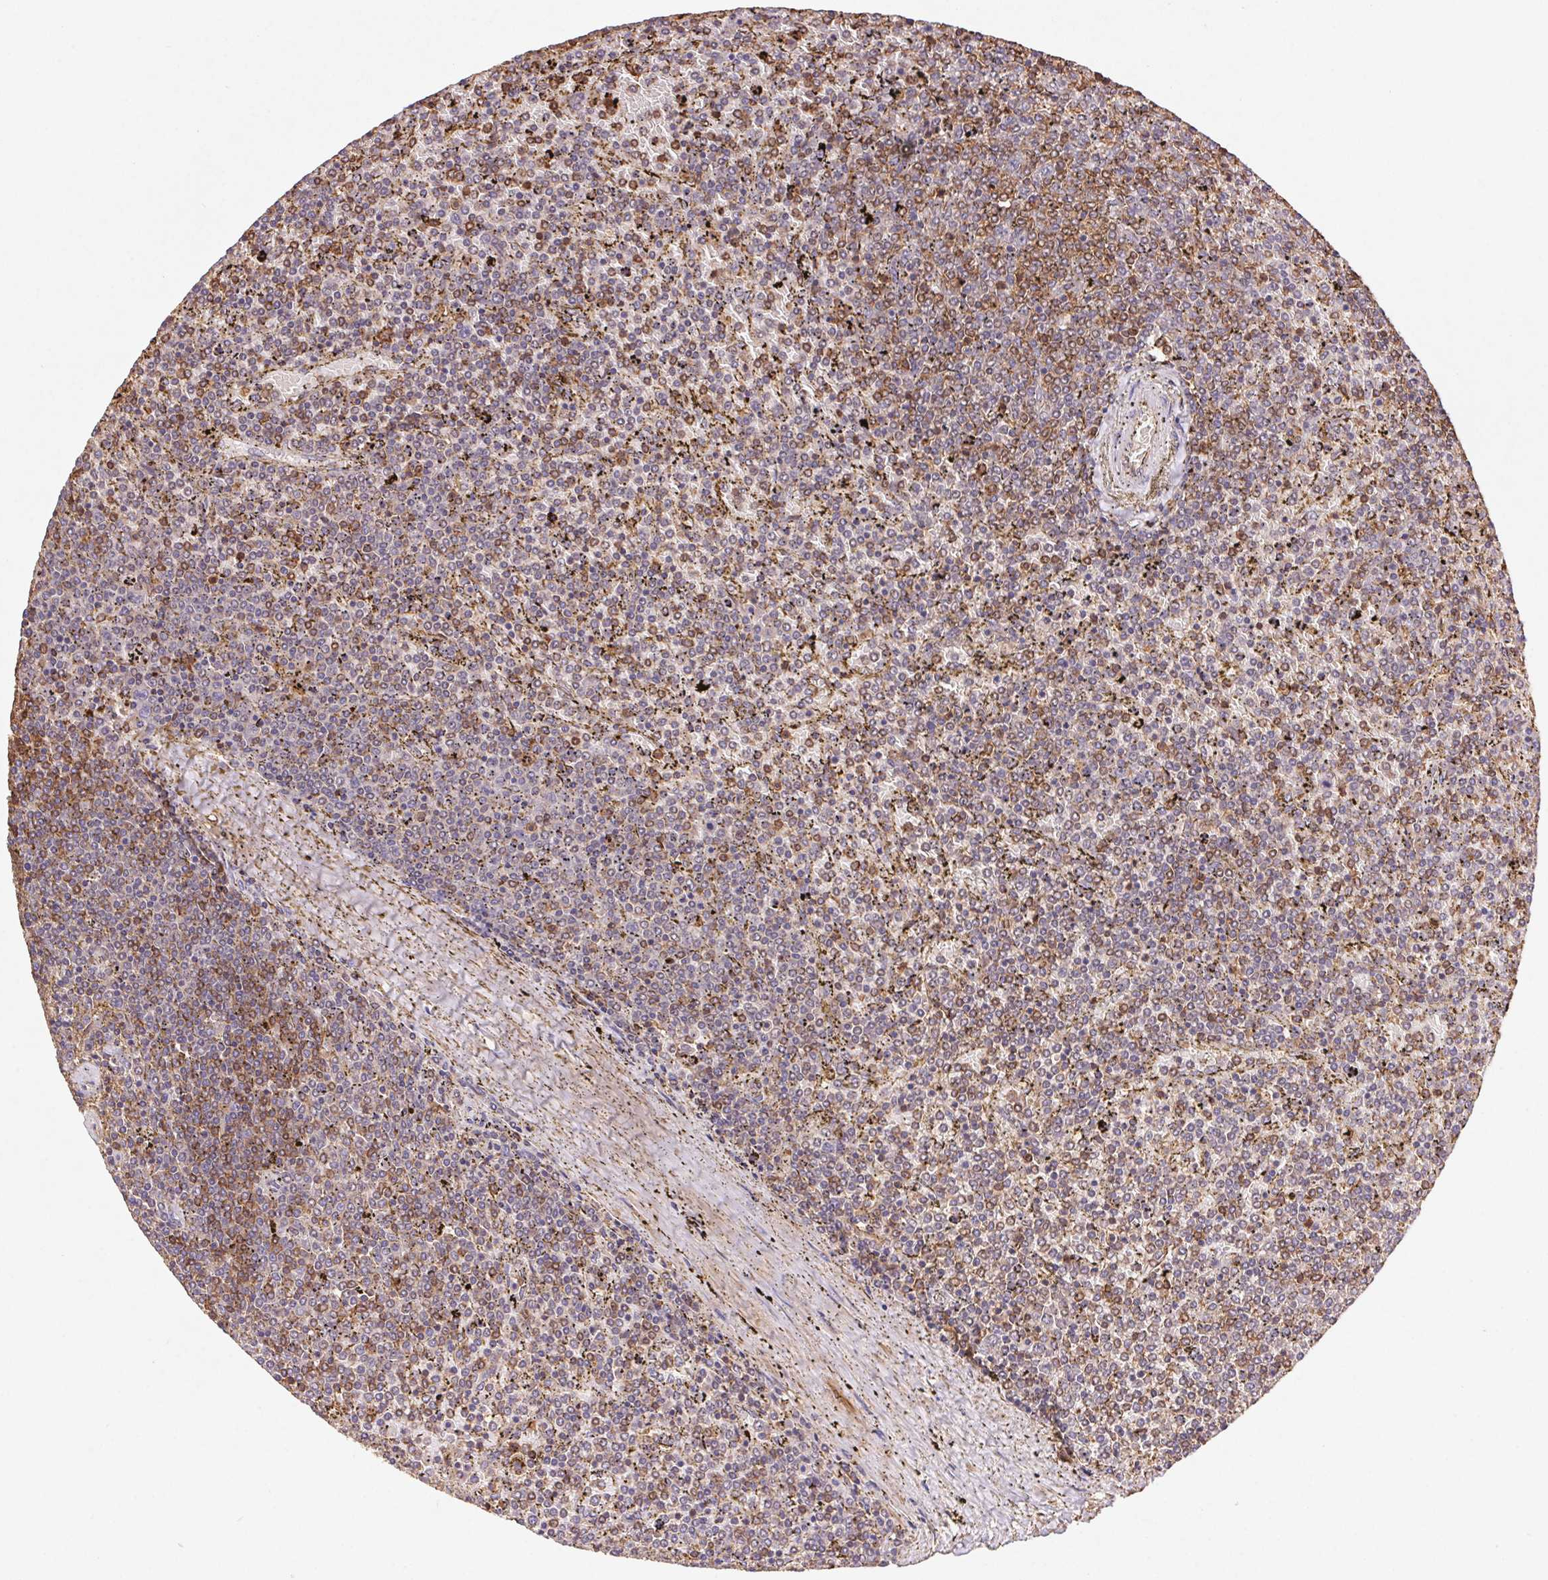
{"staining": {"intensity": "negative", "quantity": "none", "location": "none"}, "tissue": "lymphoma", "cell_type": "Tumor cells", "image_type": "cancer", "snomed": [{"axis": "morphology", "description": "Malignant lymphoma, non-Hodgkin's type, Low grade"}, {"axis": "topography", "description": "Spleen"}], "caption": "Immunohistochemical staining of malignant lymphoma, non-Hodgkin's type (low-grade) reveals no significant expression in tumor cells.", "gene": "ATG10", "patient": {"sex": "female", "age": 77}}